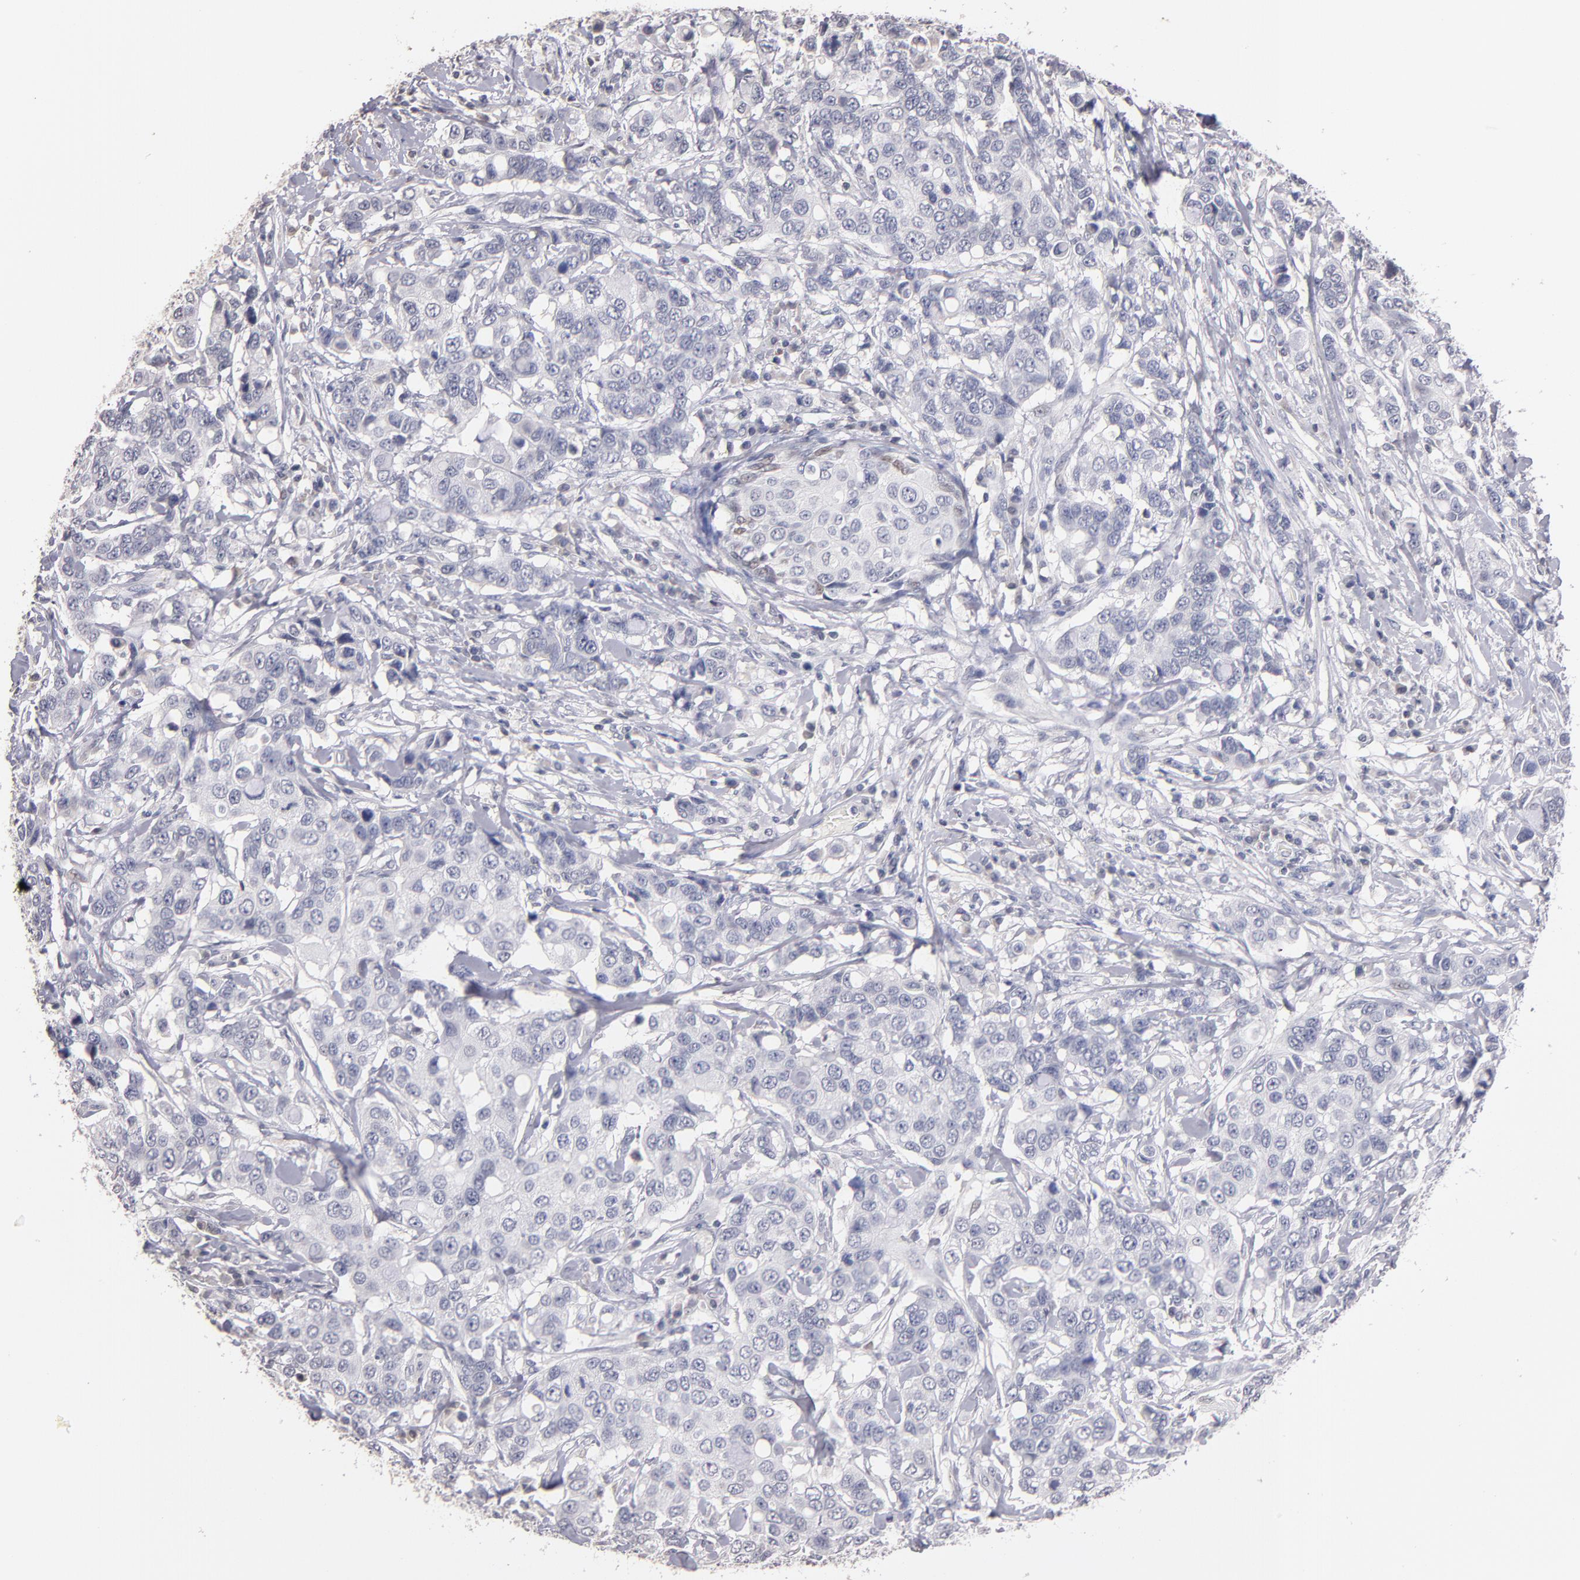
{"staining": {"intensity": "negative", "quantity": "none", "location": "none"}, "tissue": "breast cancer", "cell_type": "Tumor cells", "image_type": "cancer", "snomed": [{"axis": "morphology", "description": "Duct carcinoma"}, {"axis": "topography", "description": "Breast"}], "caption": "DAB immunohistochemical staining of breast cancer (intraductal carcinoma) shows no significant staining in tumor cells.", "gene": "SOX10", "patient": {"sex": "female", "age": 27}}